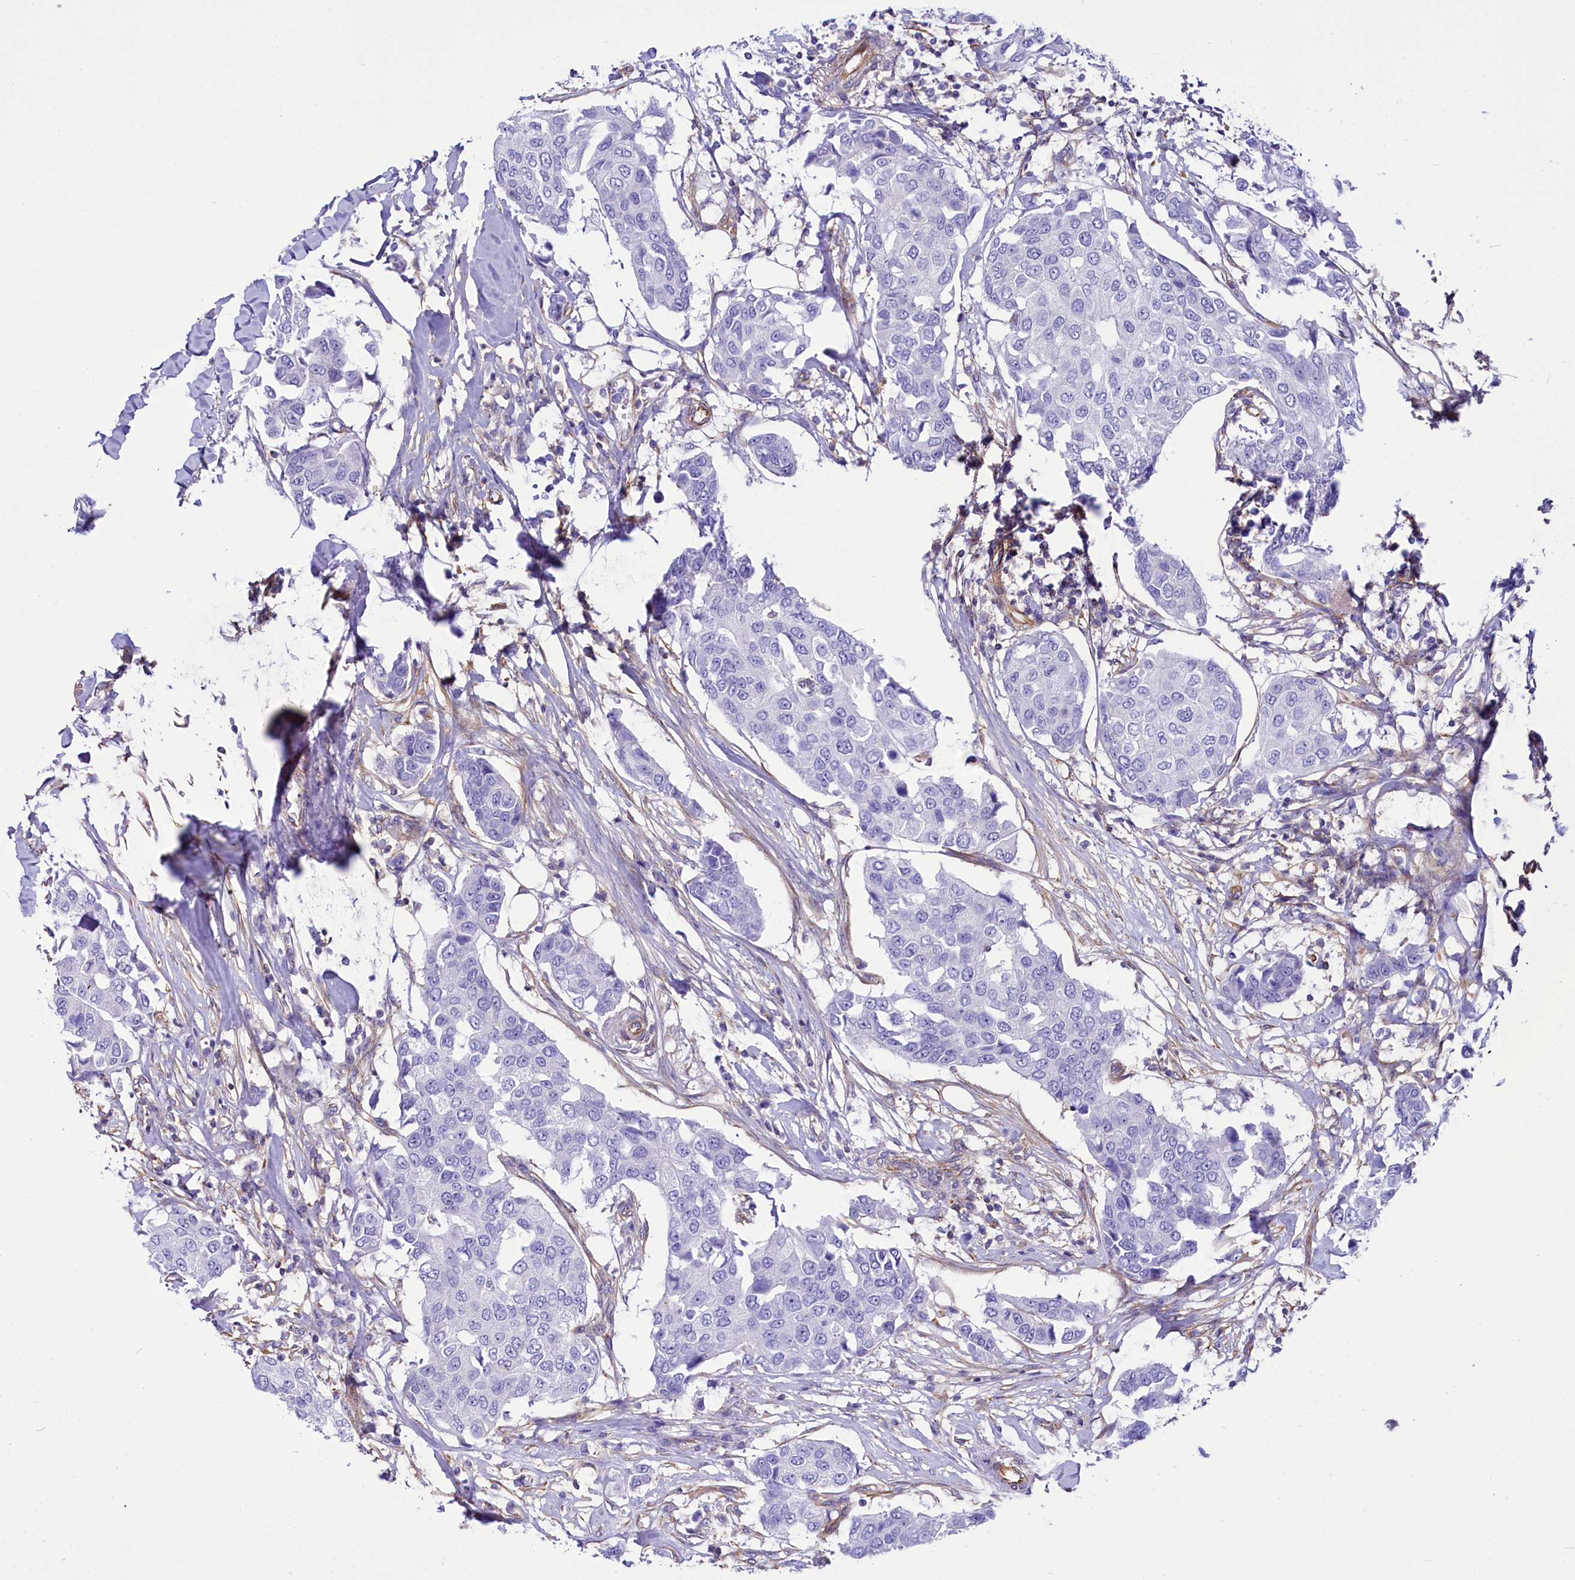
{"staining": {"intensity": "negative", "quantity": "none", "location": "none"}, "tissue": "breast cancer", "cell_type": "Tumor cells", "image_type": "cancer", "snomed": [{"axis": "morphology", "description": "Duct carcinoma"}, {"axis": "topography", "description": "Breast"}], "caption": "Immunohistochemistry (IHC) histopathology image of neoplastic tissue: breast infiltrating ductal carcinoma stained with DAB displays no significant protein expression in tumor cells. (Stains: DAB (3,3'-diaminobenzidine) immunohistochemistry (IHC) with hematoxylin counter stain, Microscopy: brightfield microscopy at high magnification).", "gene": "CD99", "patient": {"sex": "female", "age": 80}}